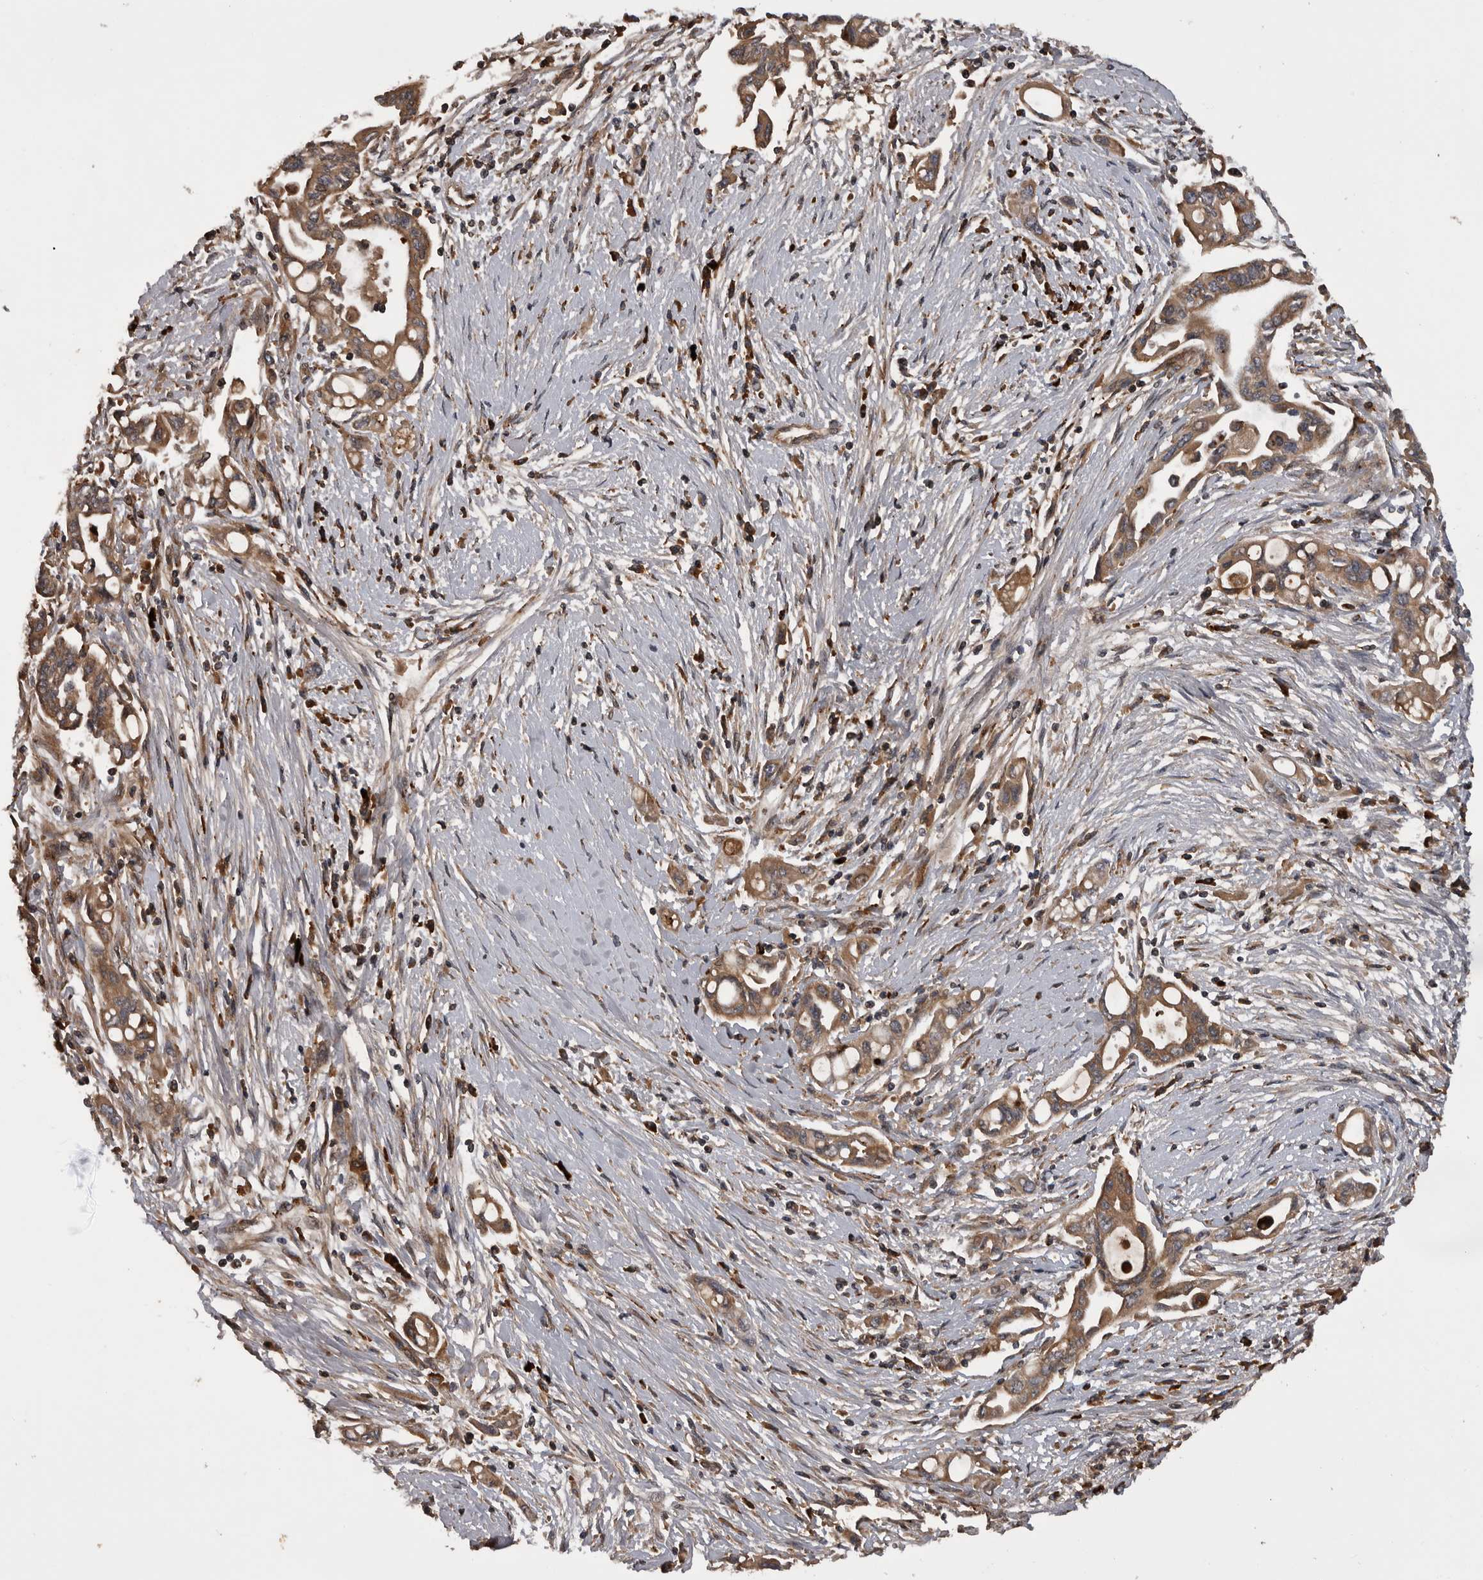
{"staining": {"intensity": "moderate", "quantity": ">75%", "location": "cytoplasmic/membranous"}, "tissue": "pancreatic cancer", "cell_type": "Tumor cells", "image_type": "cancer", "snomed": [{"axis": "morphology", "description": "Adenocarcinoma, NOS"}, {"axis": "topography", "description": "Pancreas"}], "caption": "Tumor cells display medium levels of moderate cytoplasmic/membranous expression in approximately >75% of cells in pancreatic cancer. The staining was performed using DAB, with brown indicating positive protein expression. Nuclei are stained blue with hematoxylin.", "gene": "RAB3GAP2", "patient": {"sex": "female", "age": 57}}